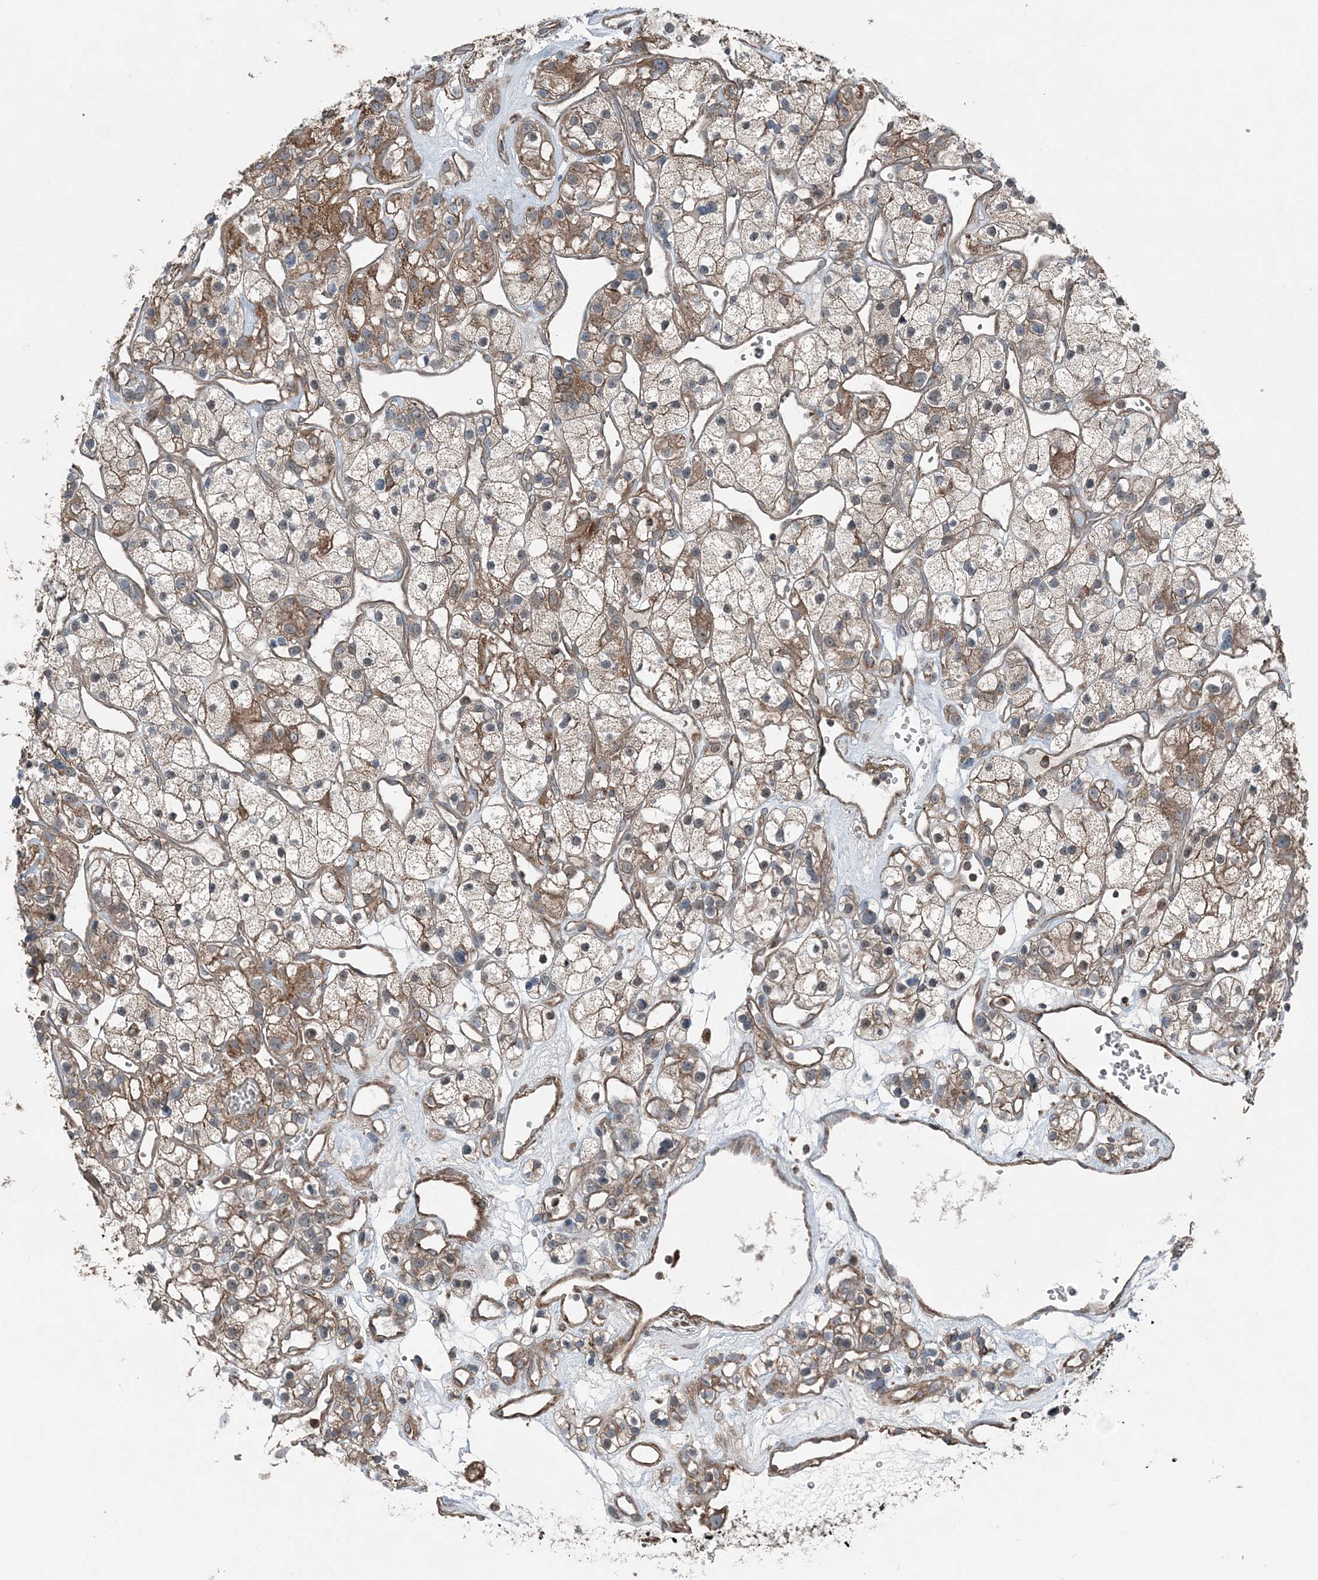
{"staining": {"intensity": "moderate", "quantity": "25%-75%", "location": "cytoplasmic/membranous"}, "tissue": "renal cancer", "cell_type": "Tumor cells", "image_type": "cancer", "snomed": [{"axis": "morphology", "description": "Adenocarcinoma, NOS"}, {"axis": "topography", "description": "Kidney"}], "caption": "This micrograph reveals renal adenocarcinoma stained with immunohistochemistry (IHC) to label a protein in brown. The cytoplasmic/membranous of tumor cells show moderate positivity for the protein. Nuclei are counter-stained blue.", "gene": "KY", "patient": {"sex": "female", "age": 57}}